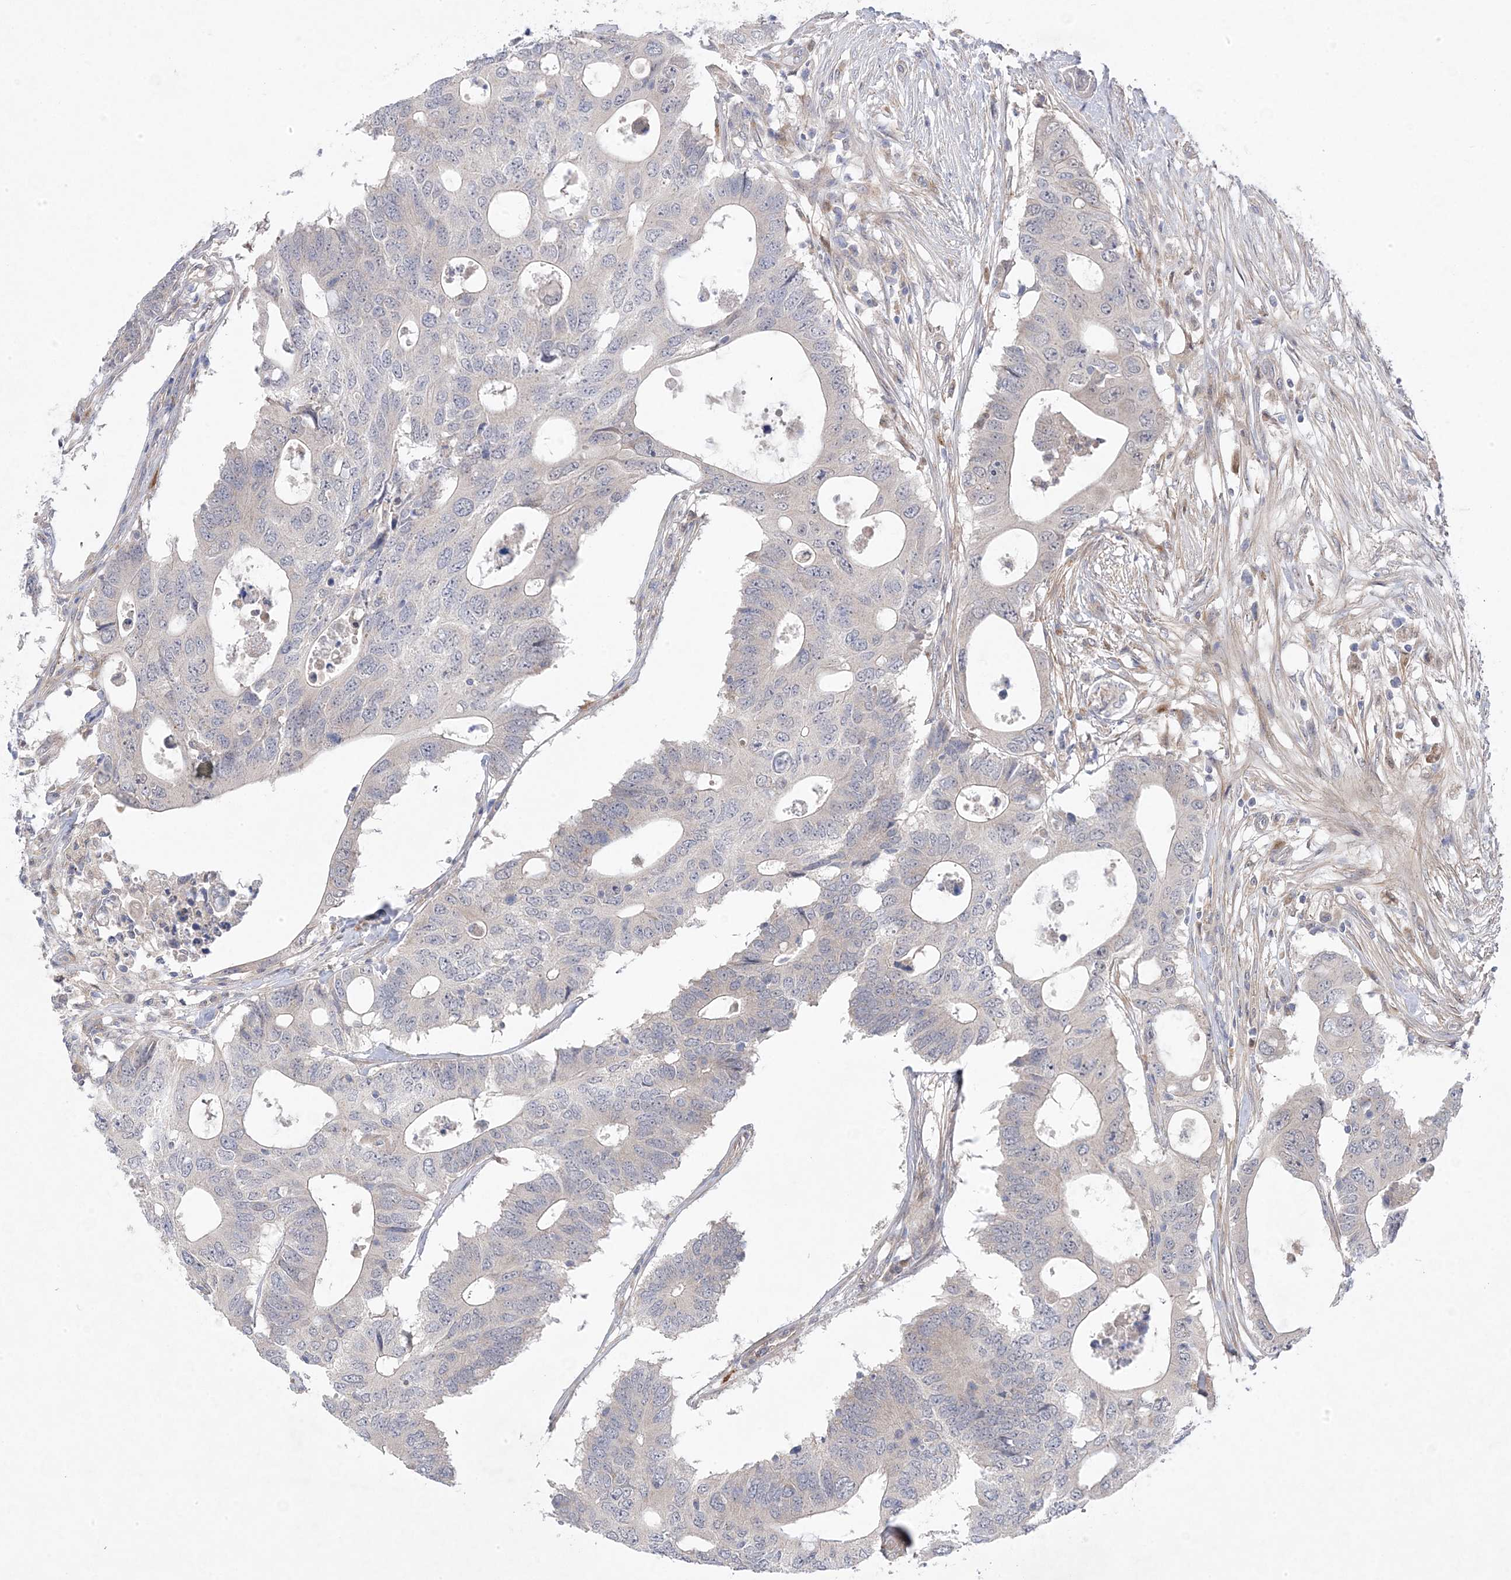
{"staining": {"intensity": "negative", "quantity": "none", "location": "none"}, "tissue": "colorectal cancer", "cell_type": "Tumor cells", "image_type": "cancer", "snomed": [{"axis": "morphology", "description": "Adenocarcinoma, NOS"}, {"axis": "topography", "description": "Colon"}], "caption": "This is an immunohistochemistry histopathology image of human adenocarcinoma (colorectal). There is no positivity in tumor cells.", "gene": "ANAPC1", "patient": {"sex": "male", "age": 71}}